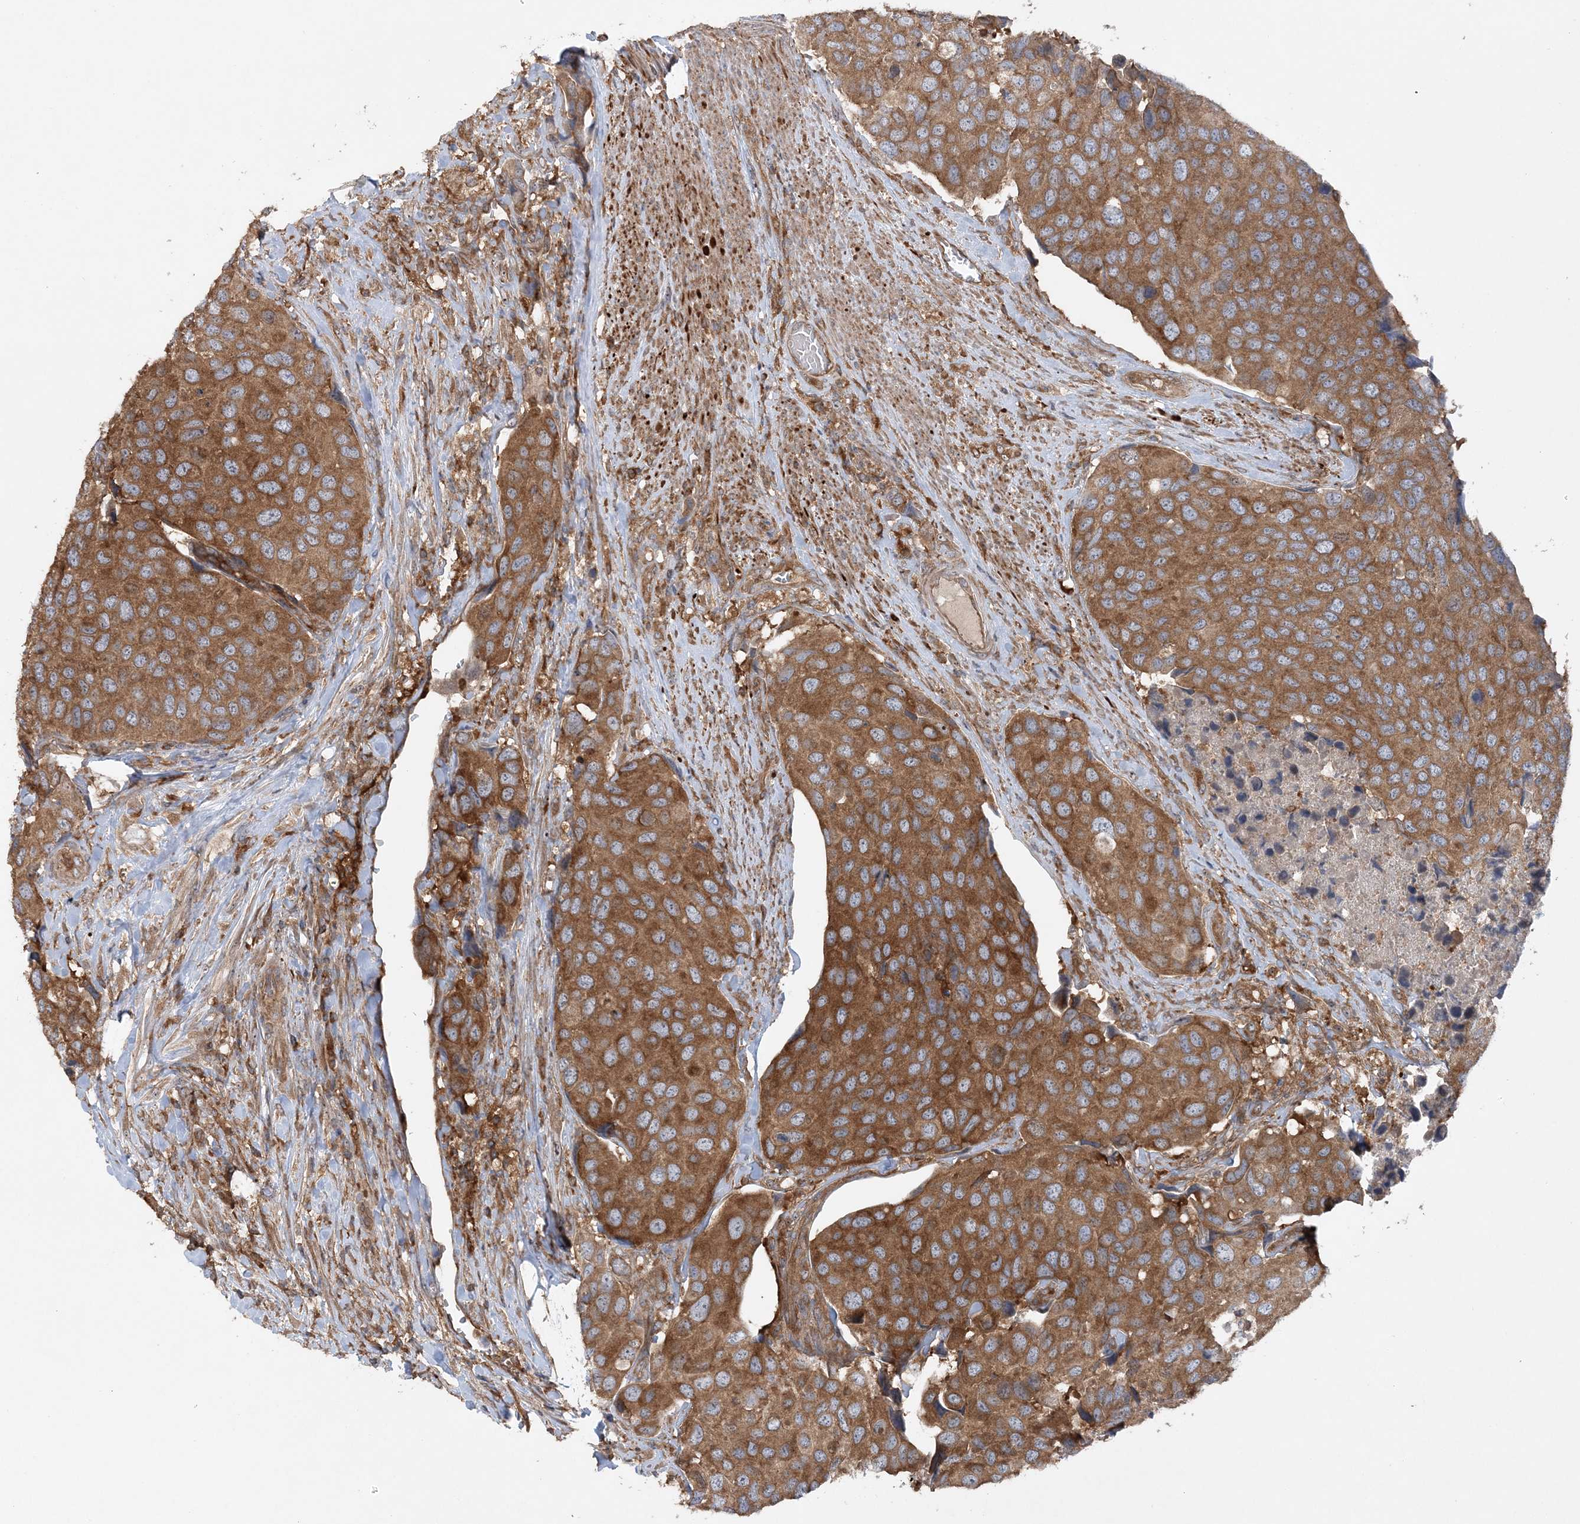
{"staining": {"intensity": "moderate", "quantity": ">75%", "location": "cytoplasmic/membranous"}, "tissue": "urothelial cancer", "cell_type": "Tumor cells", "image_type": "cancer", "snomed": [{"axis": "morphology", "description": "Urothelial carcinoma, High grade"}, {"axis": "topography", "description": "Urinary bladder"}], "caption": "Urothelial carcinoma (high-grade) tissue exhibits moderate cytoplasmic/membranous expression in about >75% of tumor cells", "gene": "ACAP2", "patient": {"sex": "male", "age": 74}}